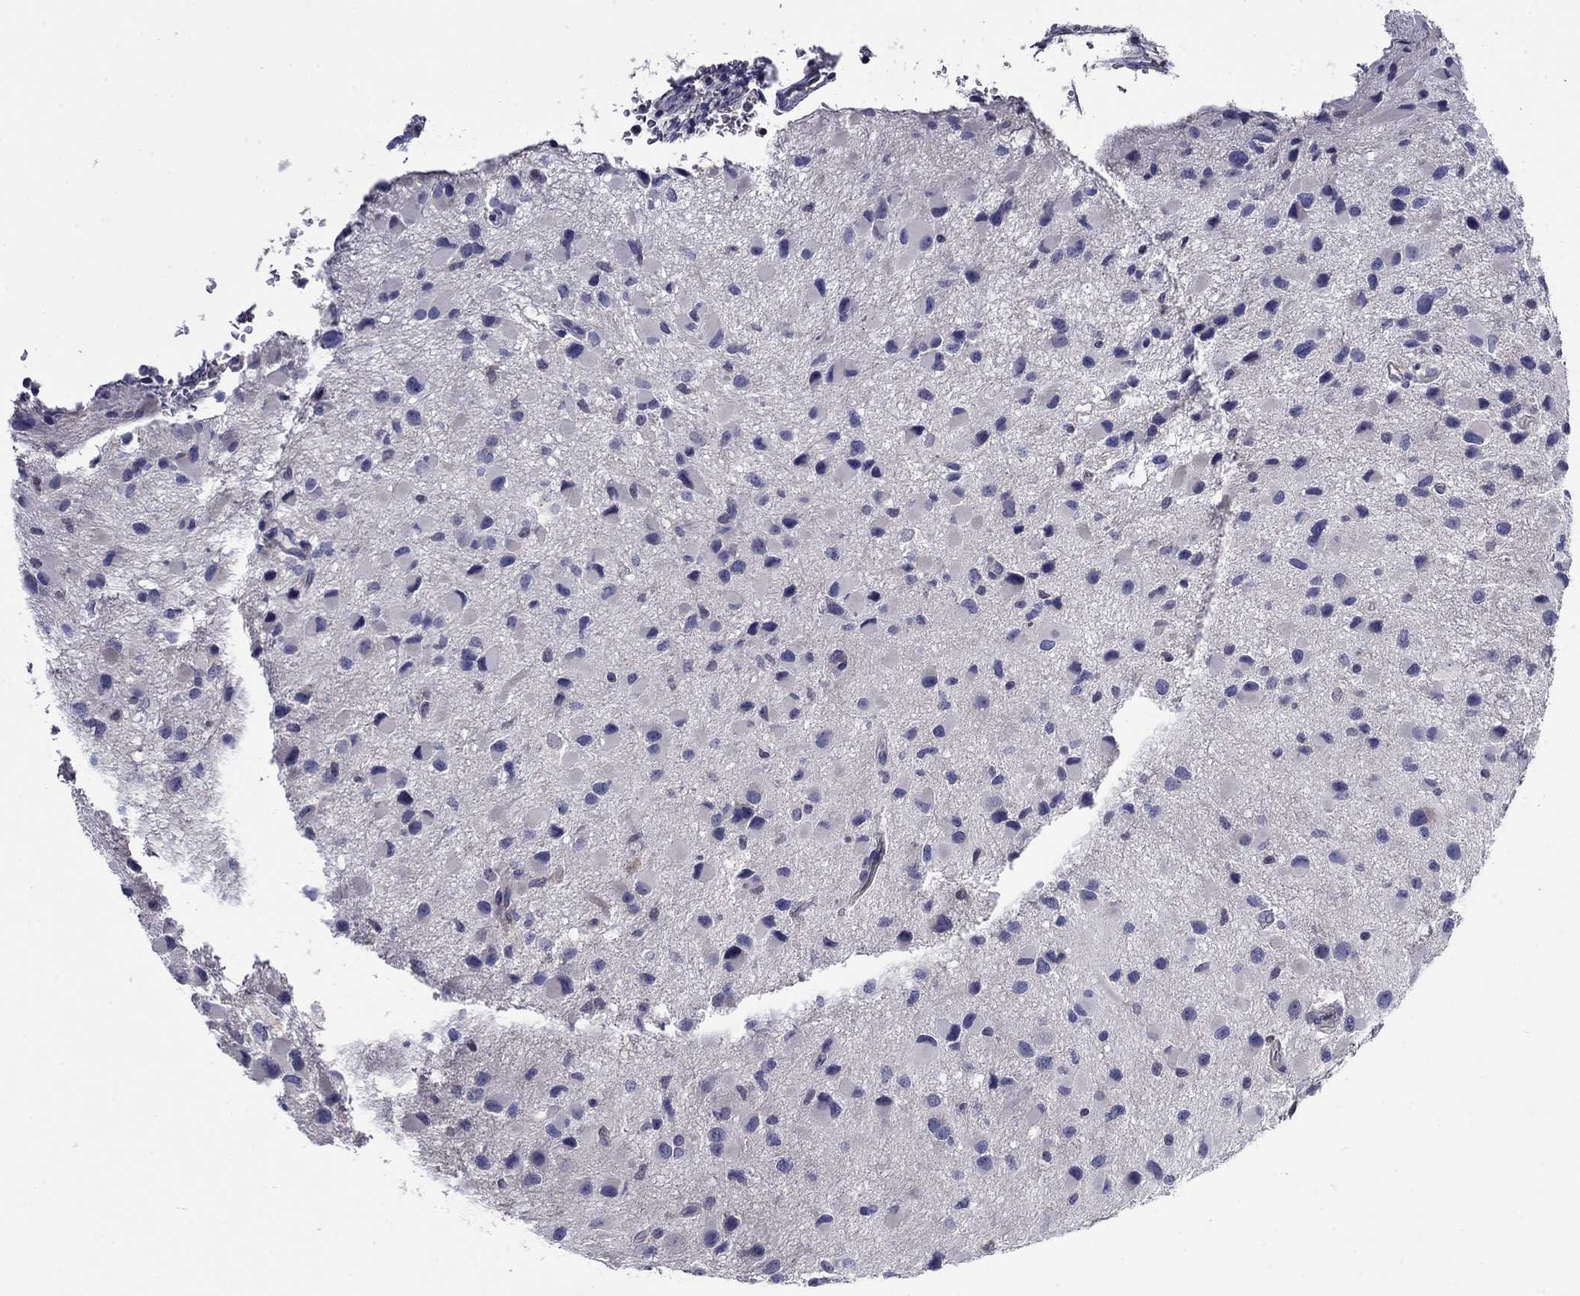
{"staining": {"intensity": "negative", "quantity": "none", "location": "none"}, "tissue": "glioma", "cell_type": "Tumor cells", "image_type": "cancer", "snomed": [{"axis": "morphology", "description": "Glioma, malignant, Low grade"}, {"axis": "topography", "description": "Brain"}], "caption": "Immunohistochemical staining of human glioma demonstrates no significant staining in tumor cells.", "gene": "POU2F2", "patient": {"sex": "female", "age": 32}}